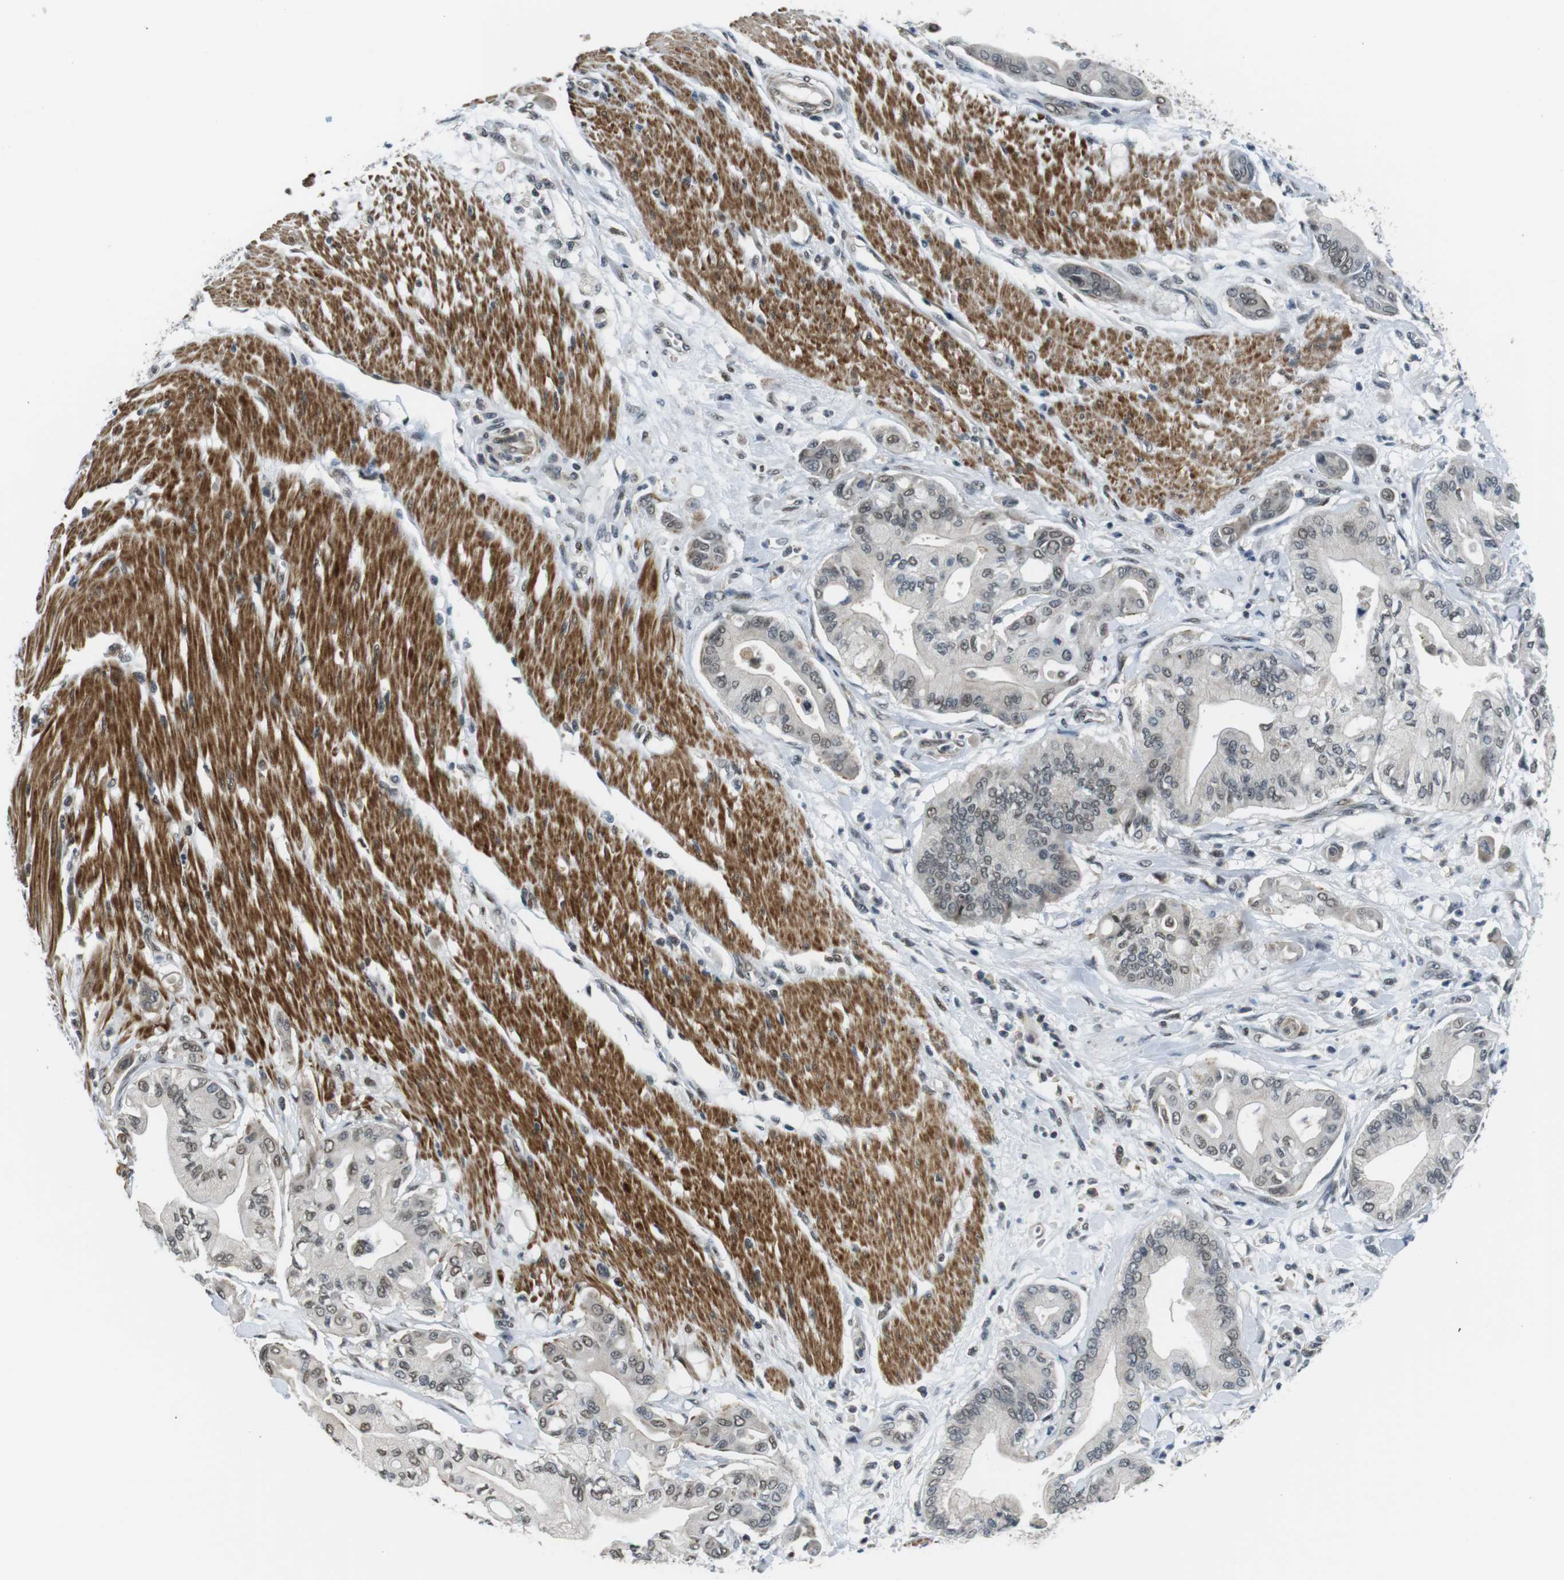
{"staining": {"intensity": "weak", "quantity": "25%-75%", "location": "nuclear"}, "tissue": "pancreatic cancer", "cell_type": "Tumor cells", "image_type": "cancer", "snomed": [{"axis": "morphology", "description": "Adenocarcinoma, NOS"}, {"axis": "morphology", "description": "Adenocarcinoma, metastatic, NOS"}, {"axis": "topography", "description": "Lymph node"}, {"axis": "topography", "description": "Pancreas"}, {"axis": "topography", "description": "Duodenum"}], "caption": "High-power microscopy captured an immunohistochemistry image of pancreatic metastatic adenocarcinoma, revealing weak nuclear positivity in about 25%-75% of tumor cells.", "gene": "USP7", "patient": {"sex": "female", "age": 64}}